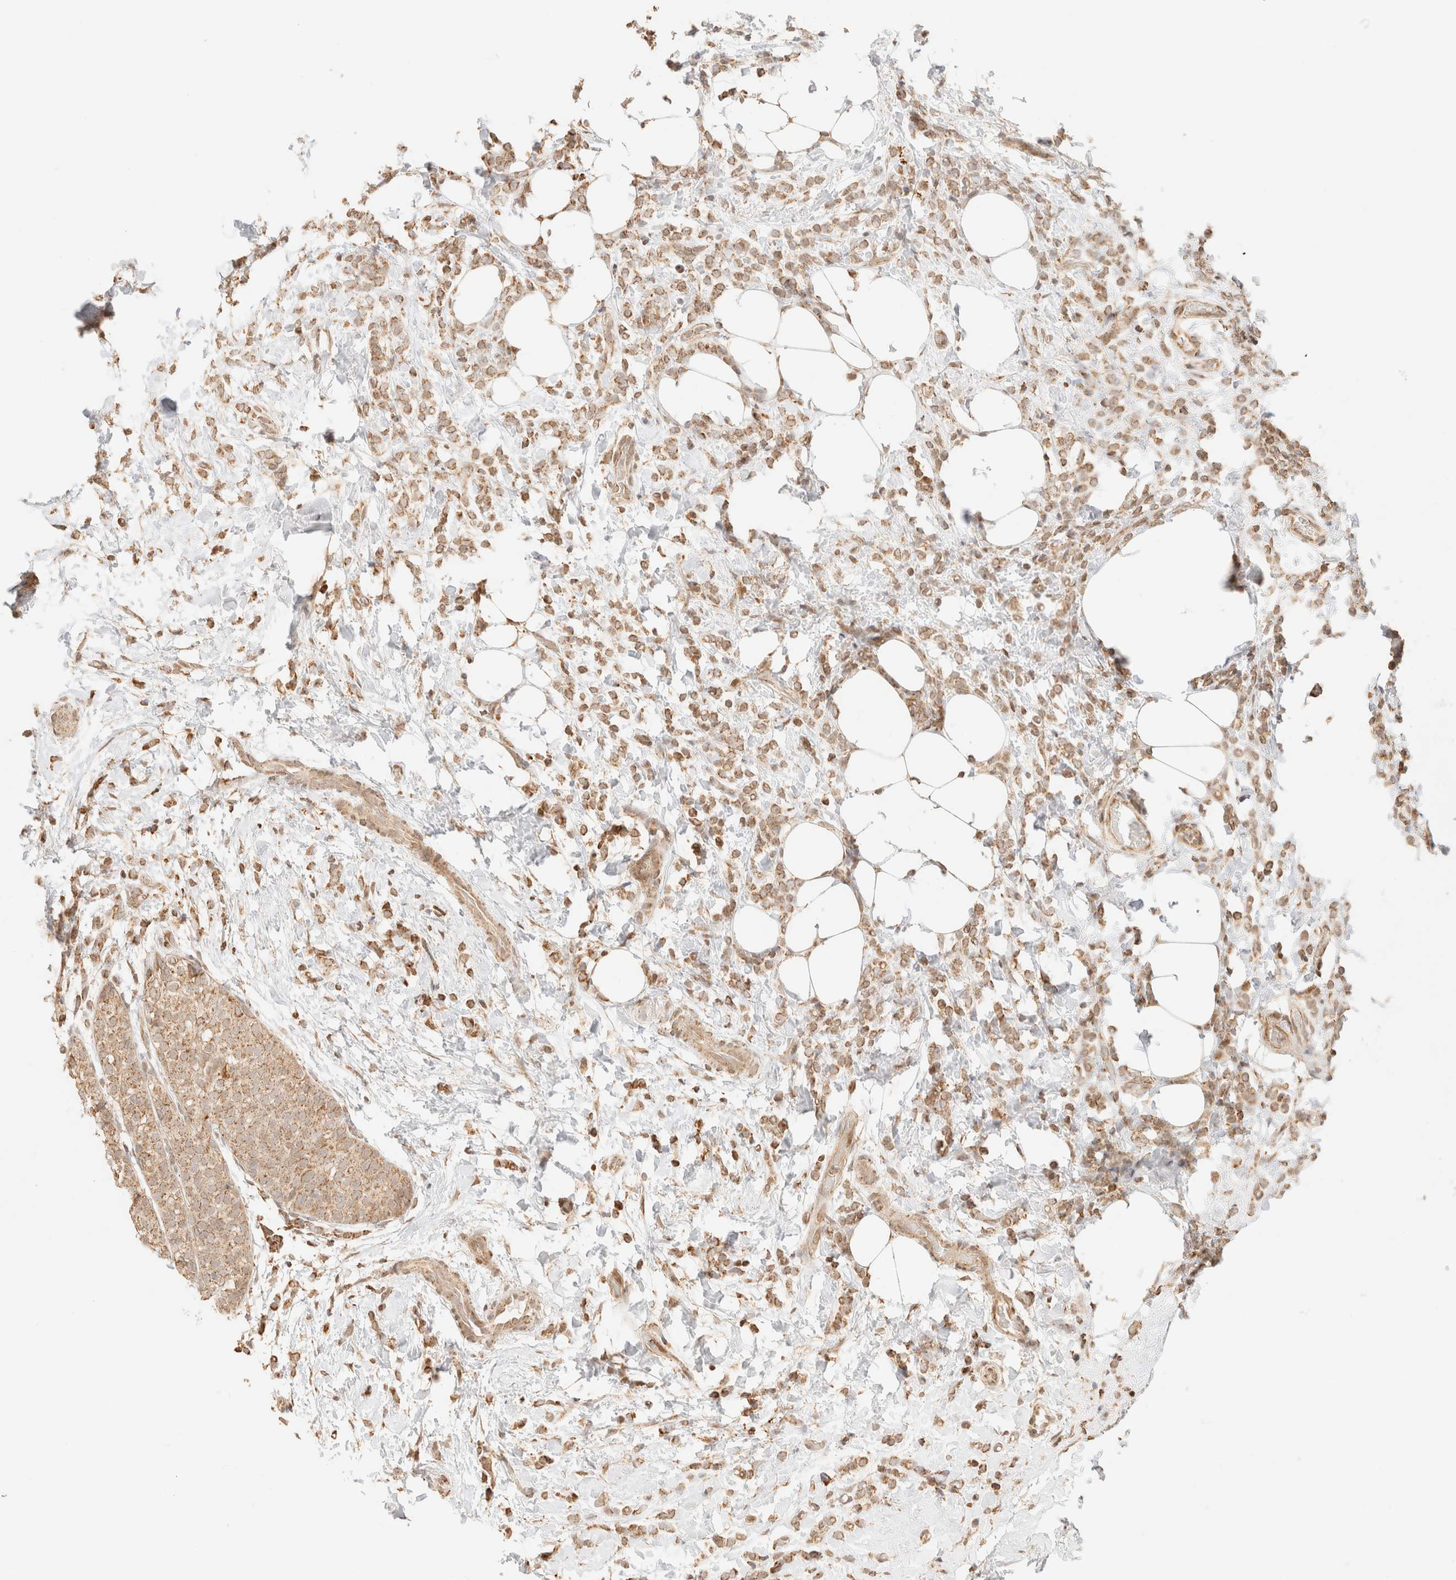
{"staining": {"intensity": "moderate", "quantity": ">75%", "location": "cytoplasmic/membranous"}, "tissue": "breast cancer", "cell_type": "Tumor cells", "image_type": "cancer", "snomed": [{"axis": "morphology", "description": "Lobular carcinoma"}, {"axis": "topography", "description": "Breast"}], "caption": "Immunohistochemical staining of human breast cancer (lobular carcinoma) displays medium levels of moderate cytoplasmic/membranous expression in approximately >75% of tumor cells.", "gene": "TACO1", "patient": {"sex": "female", "age": 50}}